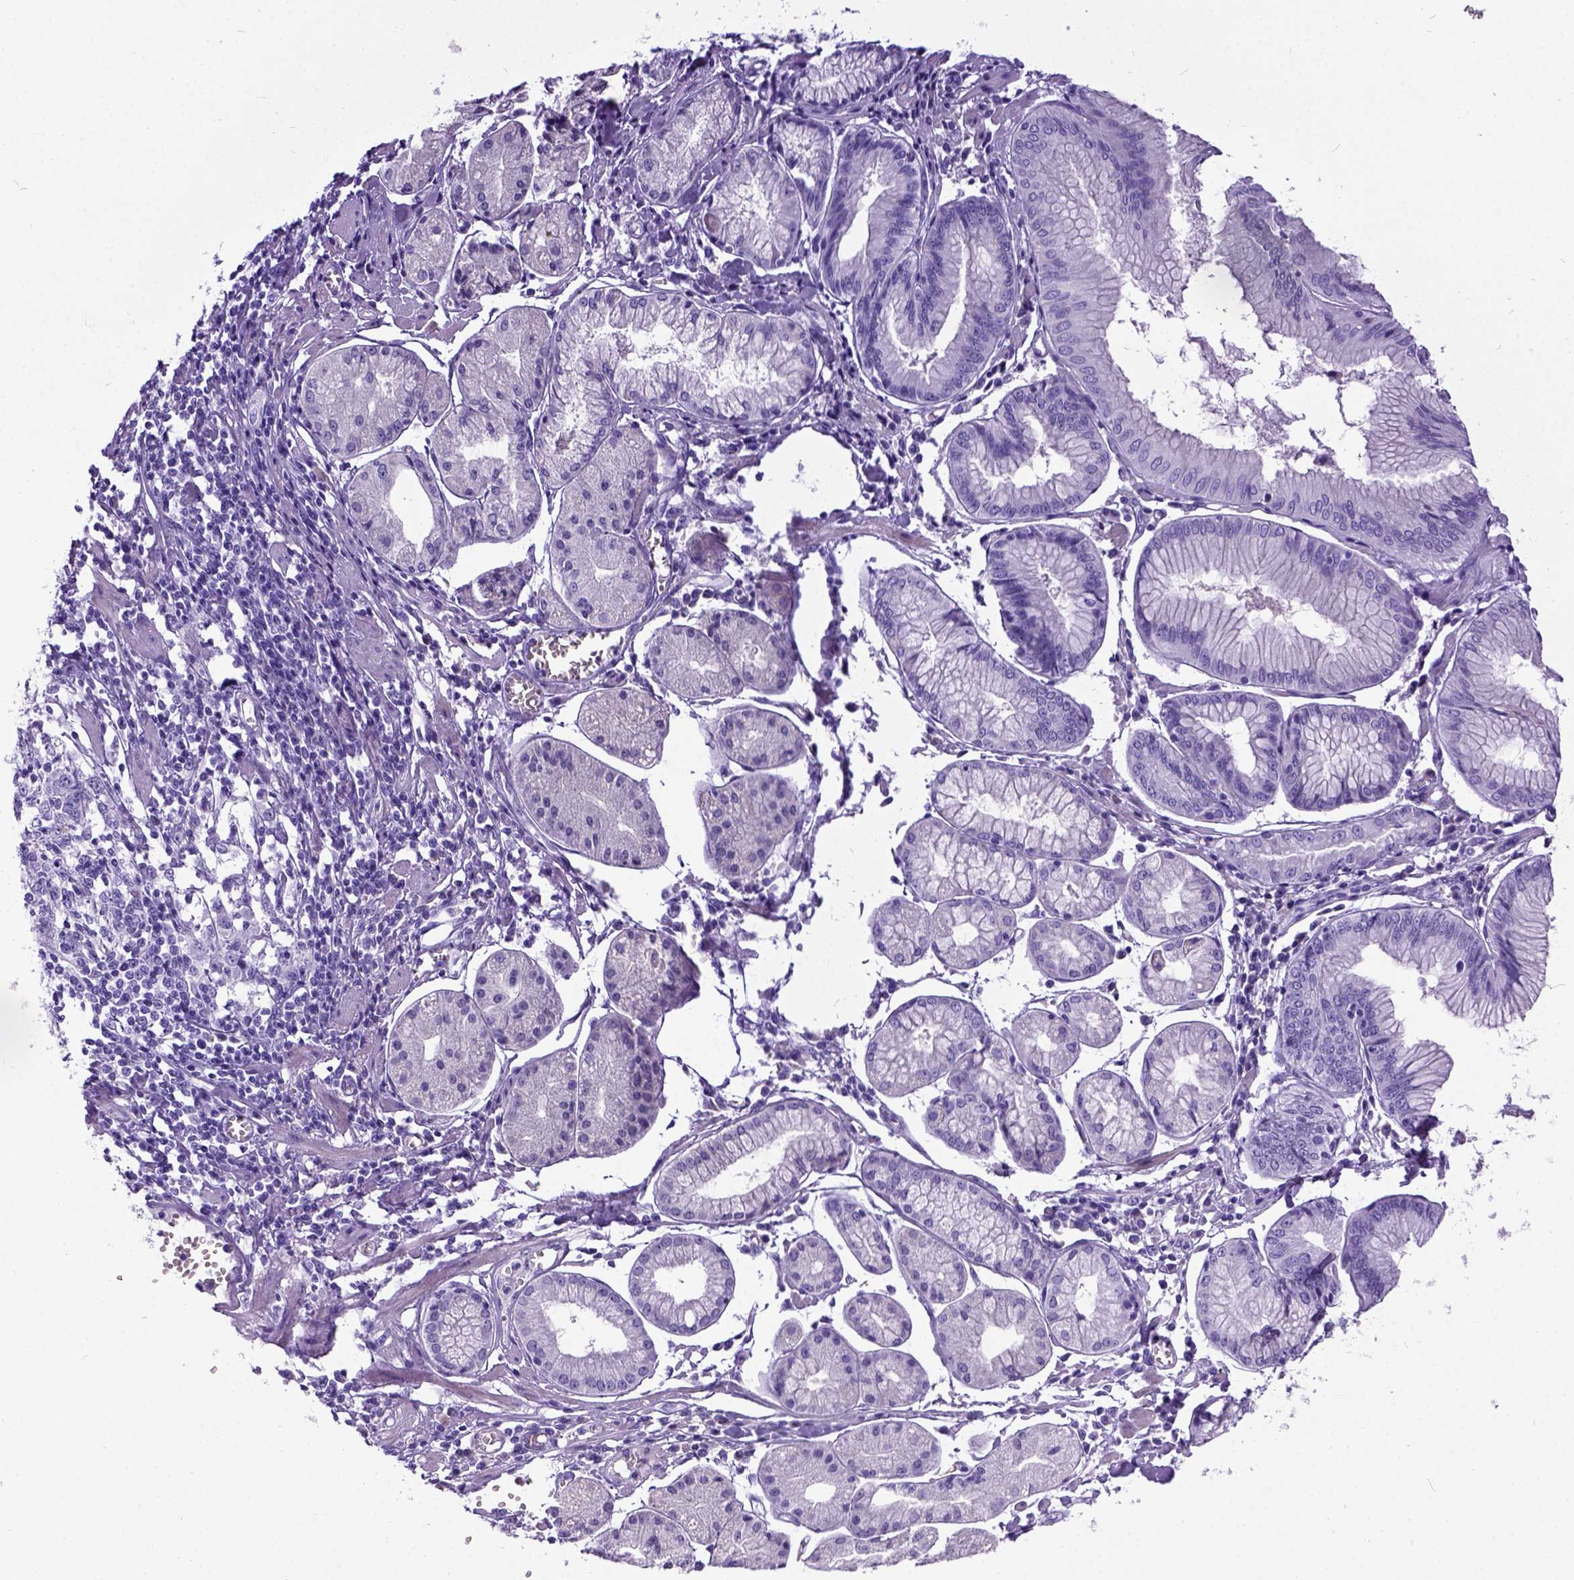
{"staining": {"intensity": "negative", "quantity": "none", "location": "none"}, "tissue": "stomach cancer", "cell_type": "Tumor cells", "image_type": "cancer", "snomed": [{"axis": "morphology", "description": "Adenocarcinoma, NOS"}, {"axis": "topography", "description": "Stomach, upper"}], "caption": "Image shows no significant protein expression in tumor cells of stomach cancer.", "gene": "IGF2", "patient": {"sex": "male", "age": 81}}